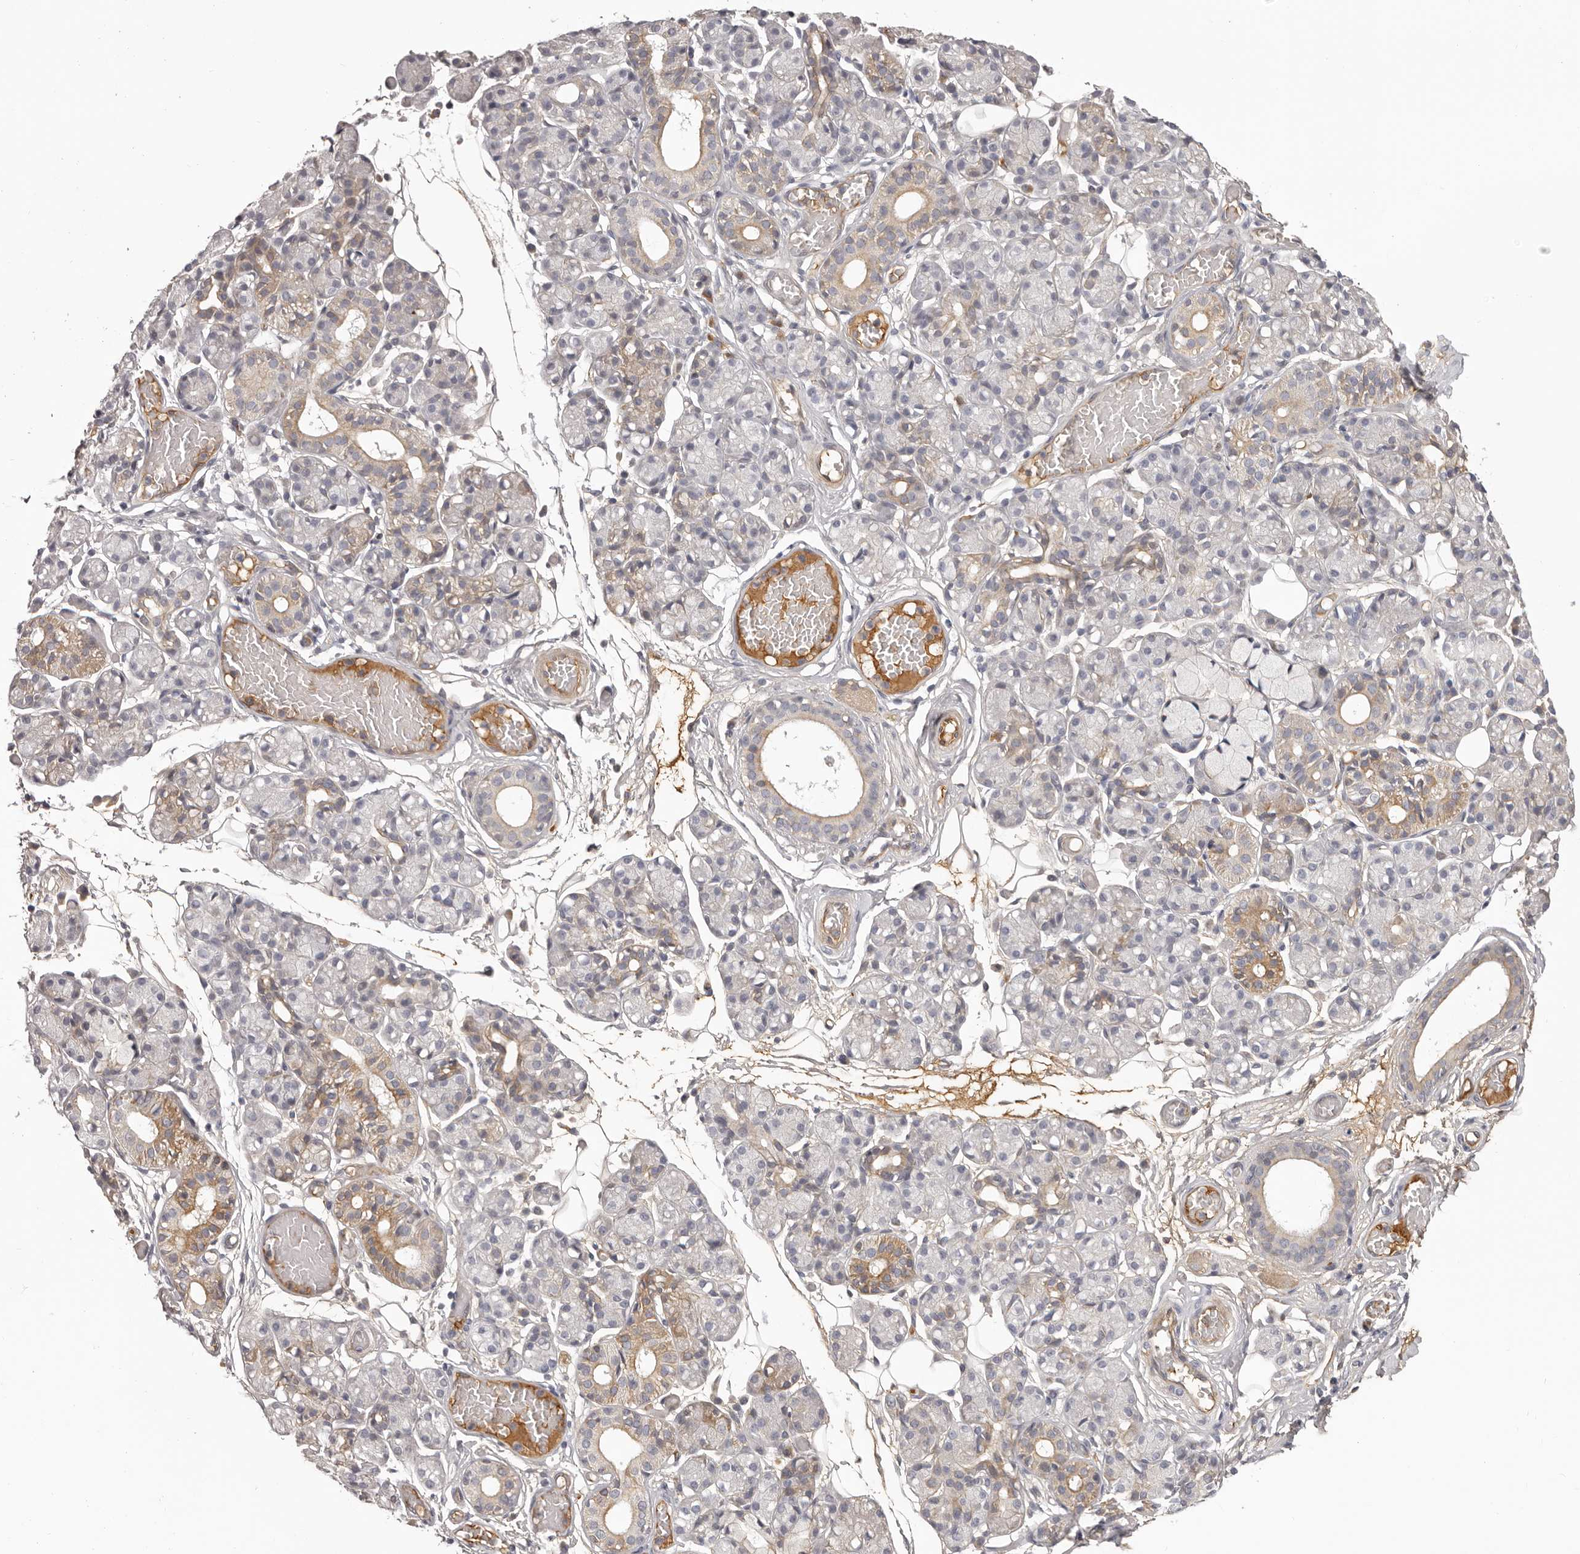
{"staining": {"intensity": "moderate", "quantity": "<25%", "location": "cytoplasmic/membranous"}, "tissue": "salivary gland", "cell_type": "Glandular cells", "image_type": "normal", "snomed": [{"axis": "morphology", "description": "Normal tissue, NOS"}, {"axis": "topography", "description": "Salivary gland"}], "caption": "Protein staining reveals moderate cytoplasmic/membranous expression in approximately <25% of glandular cells in benign salivary gland.", "gene": "OTUD3", "patient": {"sex": "male", "age": 63}}